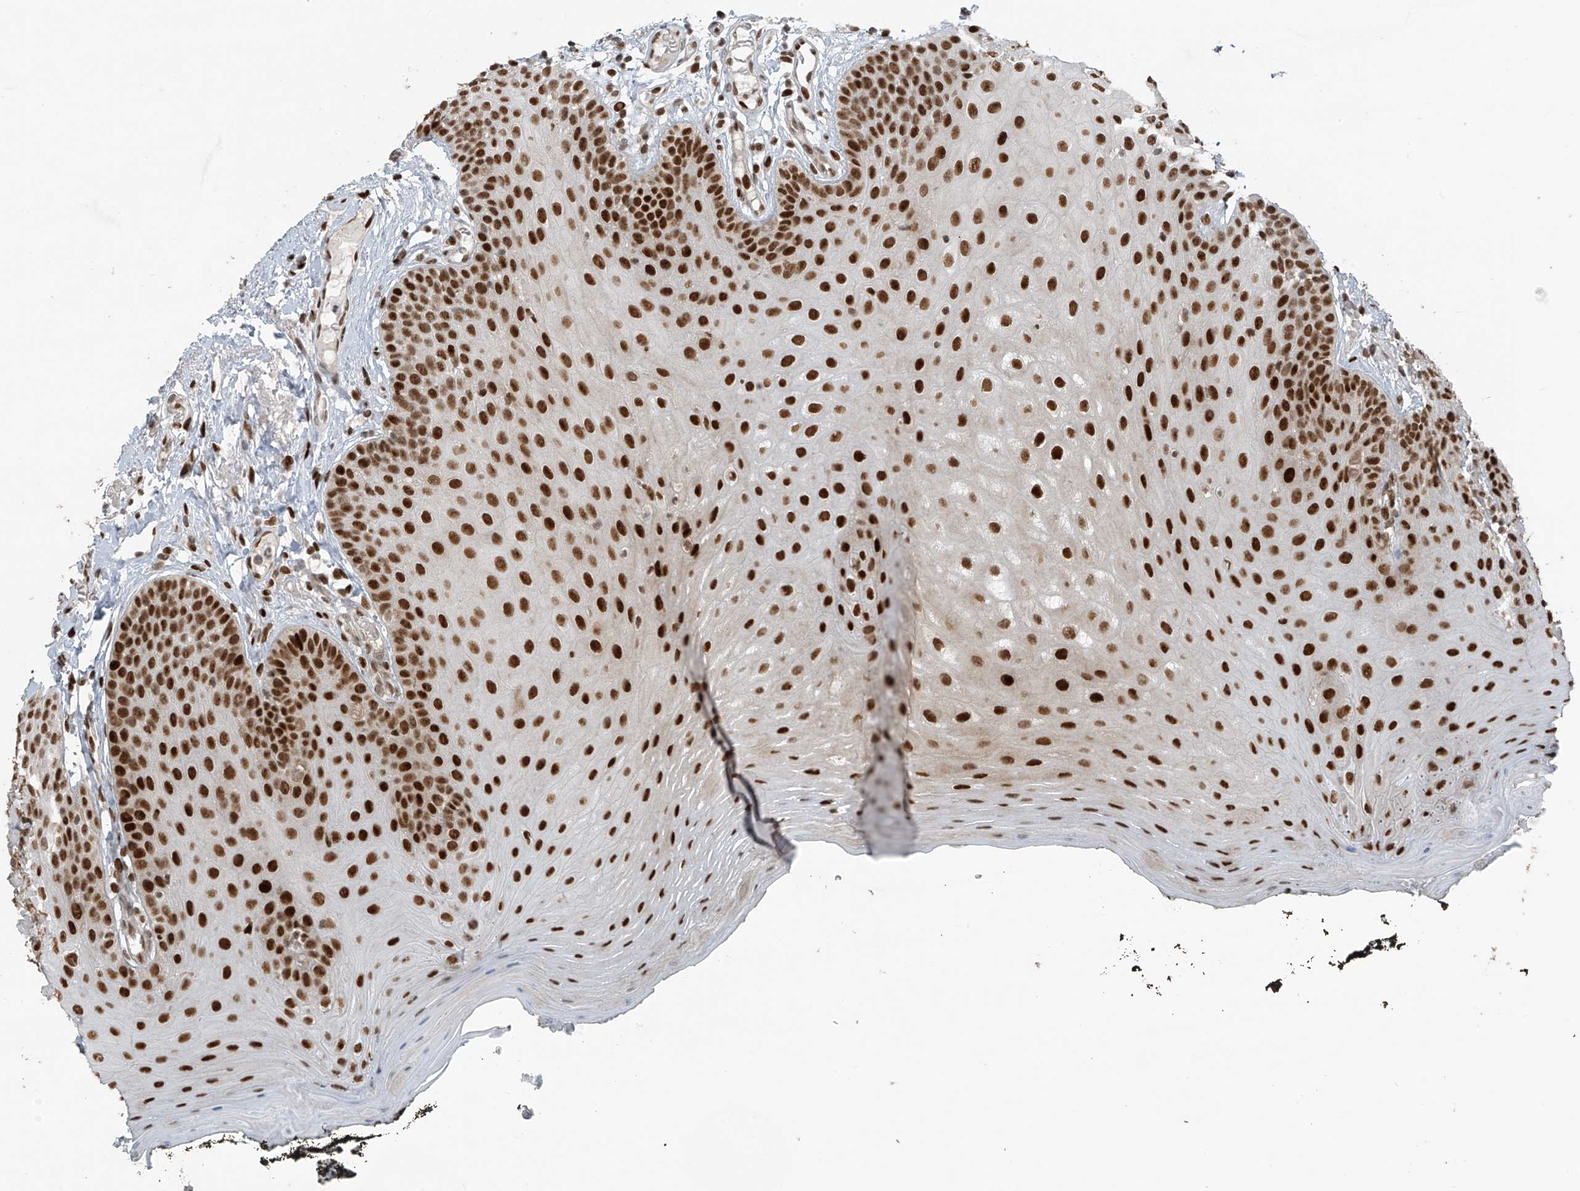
{"staining": {"intensity": "strong", "quantity": ">75%", "location": "nuclear"}, "tissue": "oral mucosa", "cell_type": "Squamous epithelial cells", "image_type": "normal", "snomed": [{"axis": "morphology", "description": "Normal tissue, NOS"}, {"axis": "topography", "description": "Oral tissue"}], "caption": "Protein analysis of benign oral mucosa demonstrates strong nuclear expression in approximately >75% of squamous epithelial cells. Ihc stains the protein in brown and the nuclei are stained blue.", "gene": "PCNP", "patient": {"sex": "male", "age": 74}}